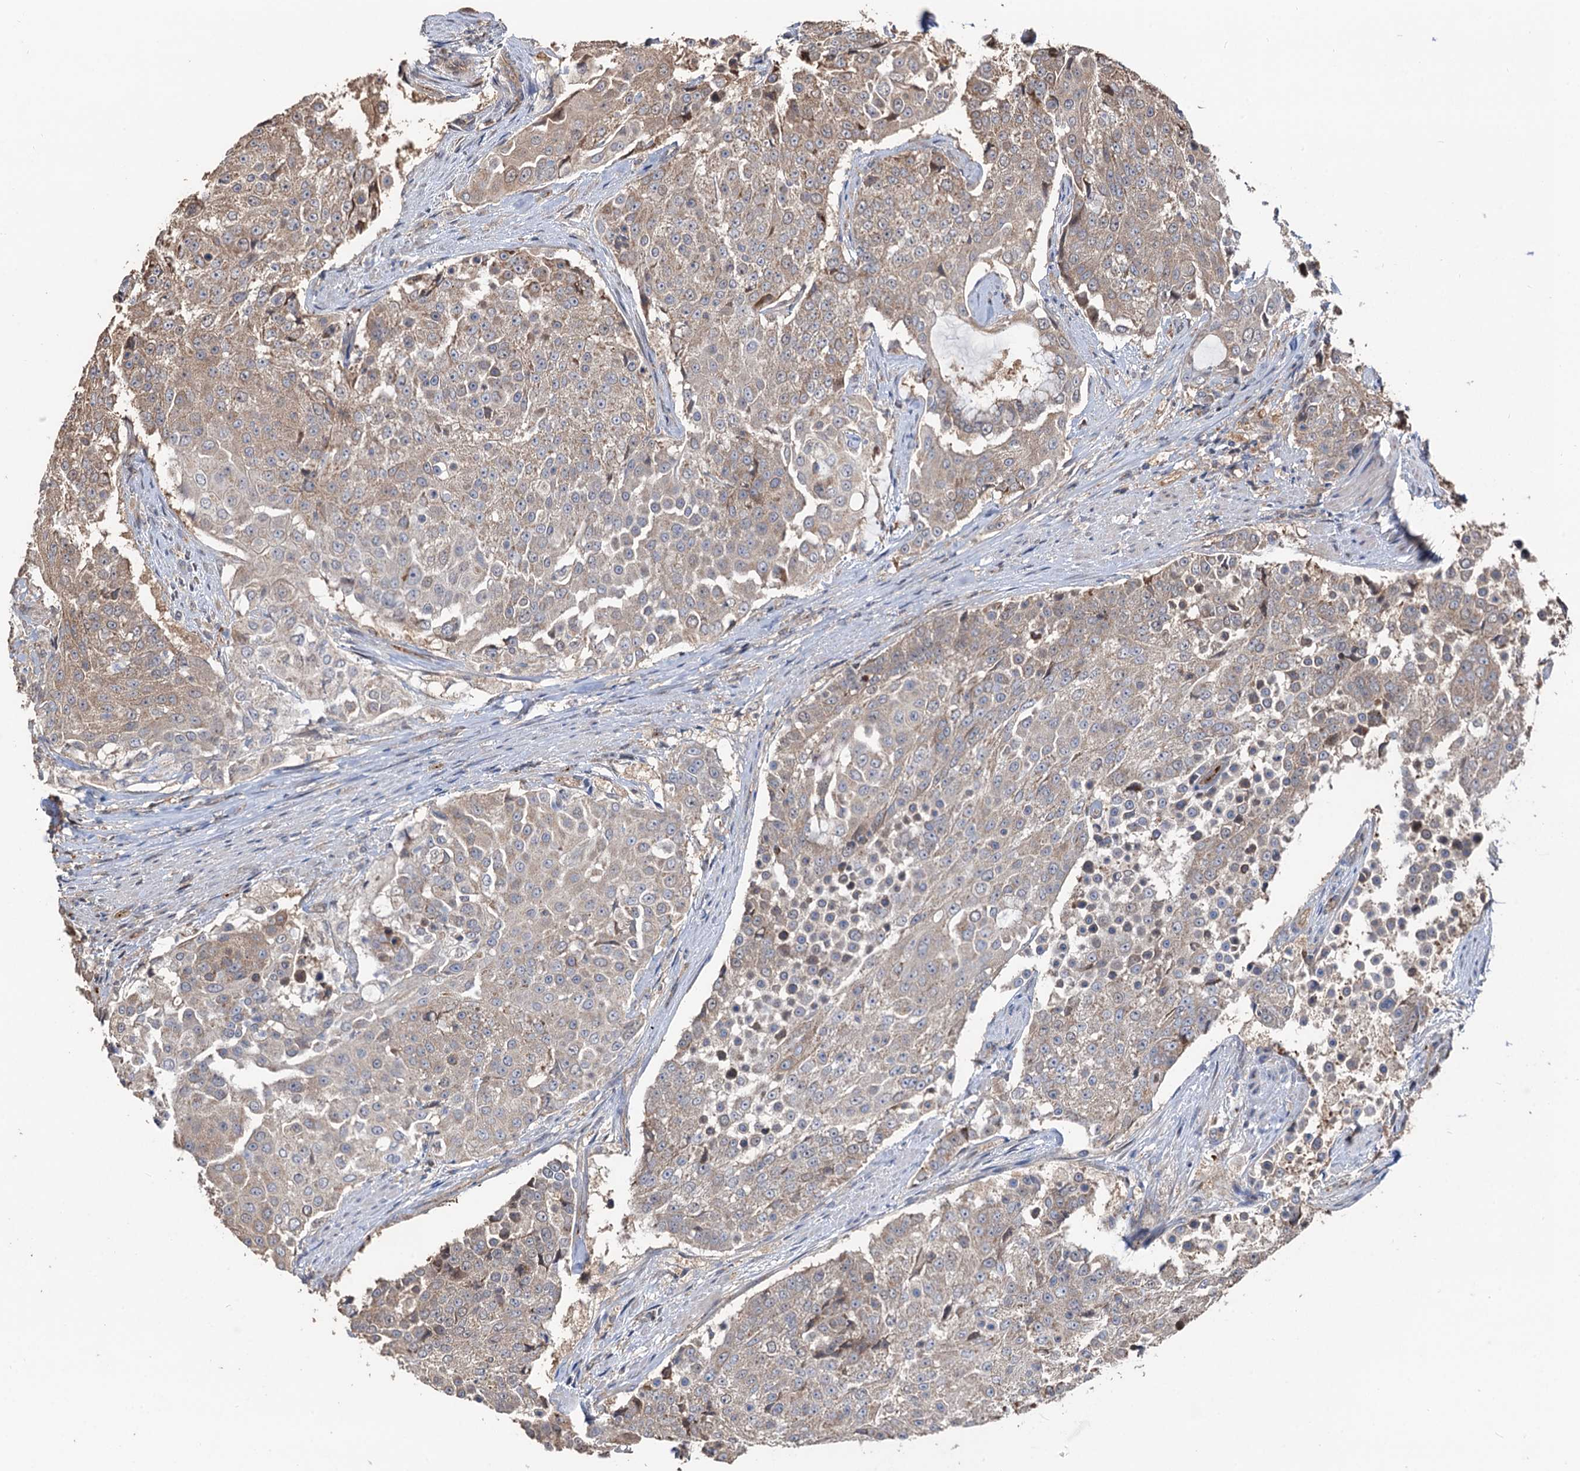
{"staining": {"intensity": "weak", "quantity": "25%-75%", "location": "cytoplasmic/membranous"}, "tissue": "urothelial cancer", "cell_type": "Tumor cells", "image_type": "cancer", "snomed": [{"axis": "morphology", "description": "Urothelial carcinoma, High grade"}, {"axis": "topography", "description": "Urinary bladder"}], "caption": "Weak cytoplasmic/membranous protein positivity is seen in about 25%-75% of tumor cells in high-grade urothelial carcinoma.", "gene": "DEXI", "patient": {"sex": "female", "age": 63}}